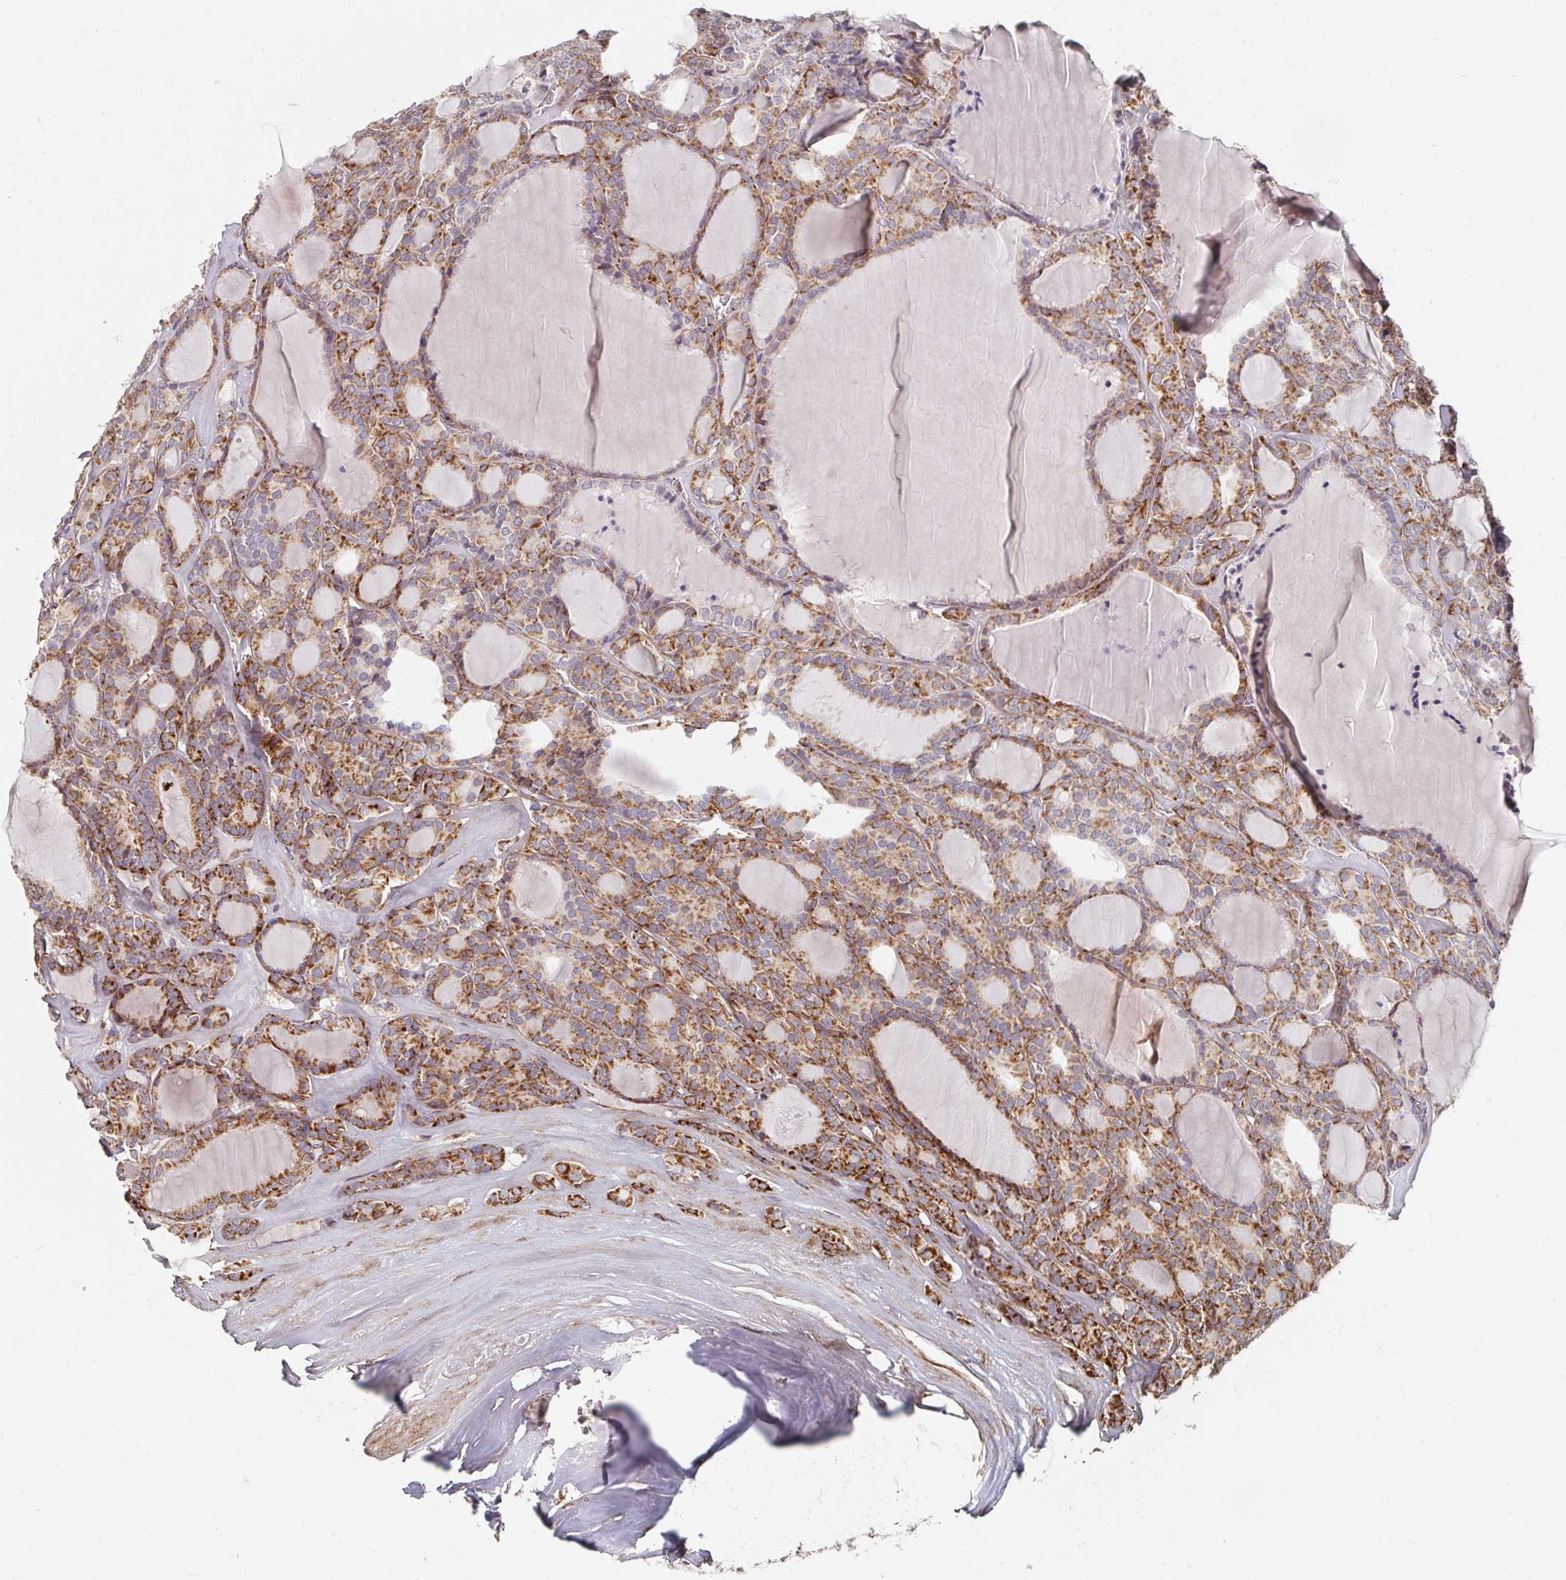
{"staining": {"intensity": "moderate", "quantity": ">75%", "location": "cytoplasmic/membranous"}, "tissue": "thyroid cancer", "cell_type": "Tumor cells", "image_type": "cancer", "snomed": [{"axis": "morphology", "description": "Follicular adenoma carcinoma, NOS"}, {"axis": "topography", "description": "Thyroid gland"}], "caption": "A brown stain highlights moderate cytoplasmic/membranous staining of a protein in human thyroid cancer (follicular adenoma carcinoma) tumor cells.", "gene": "MAVS", "patient": {"sex": "male", "age": 74}}